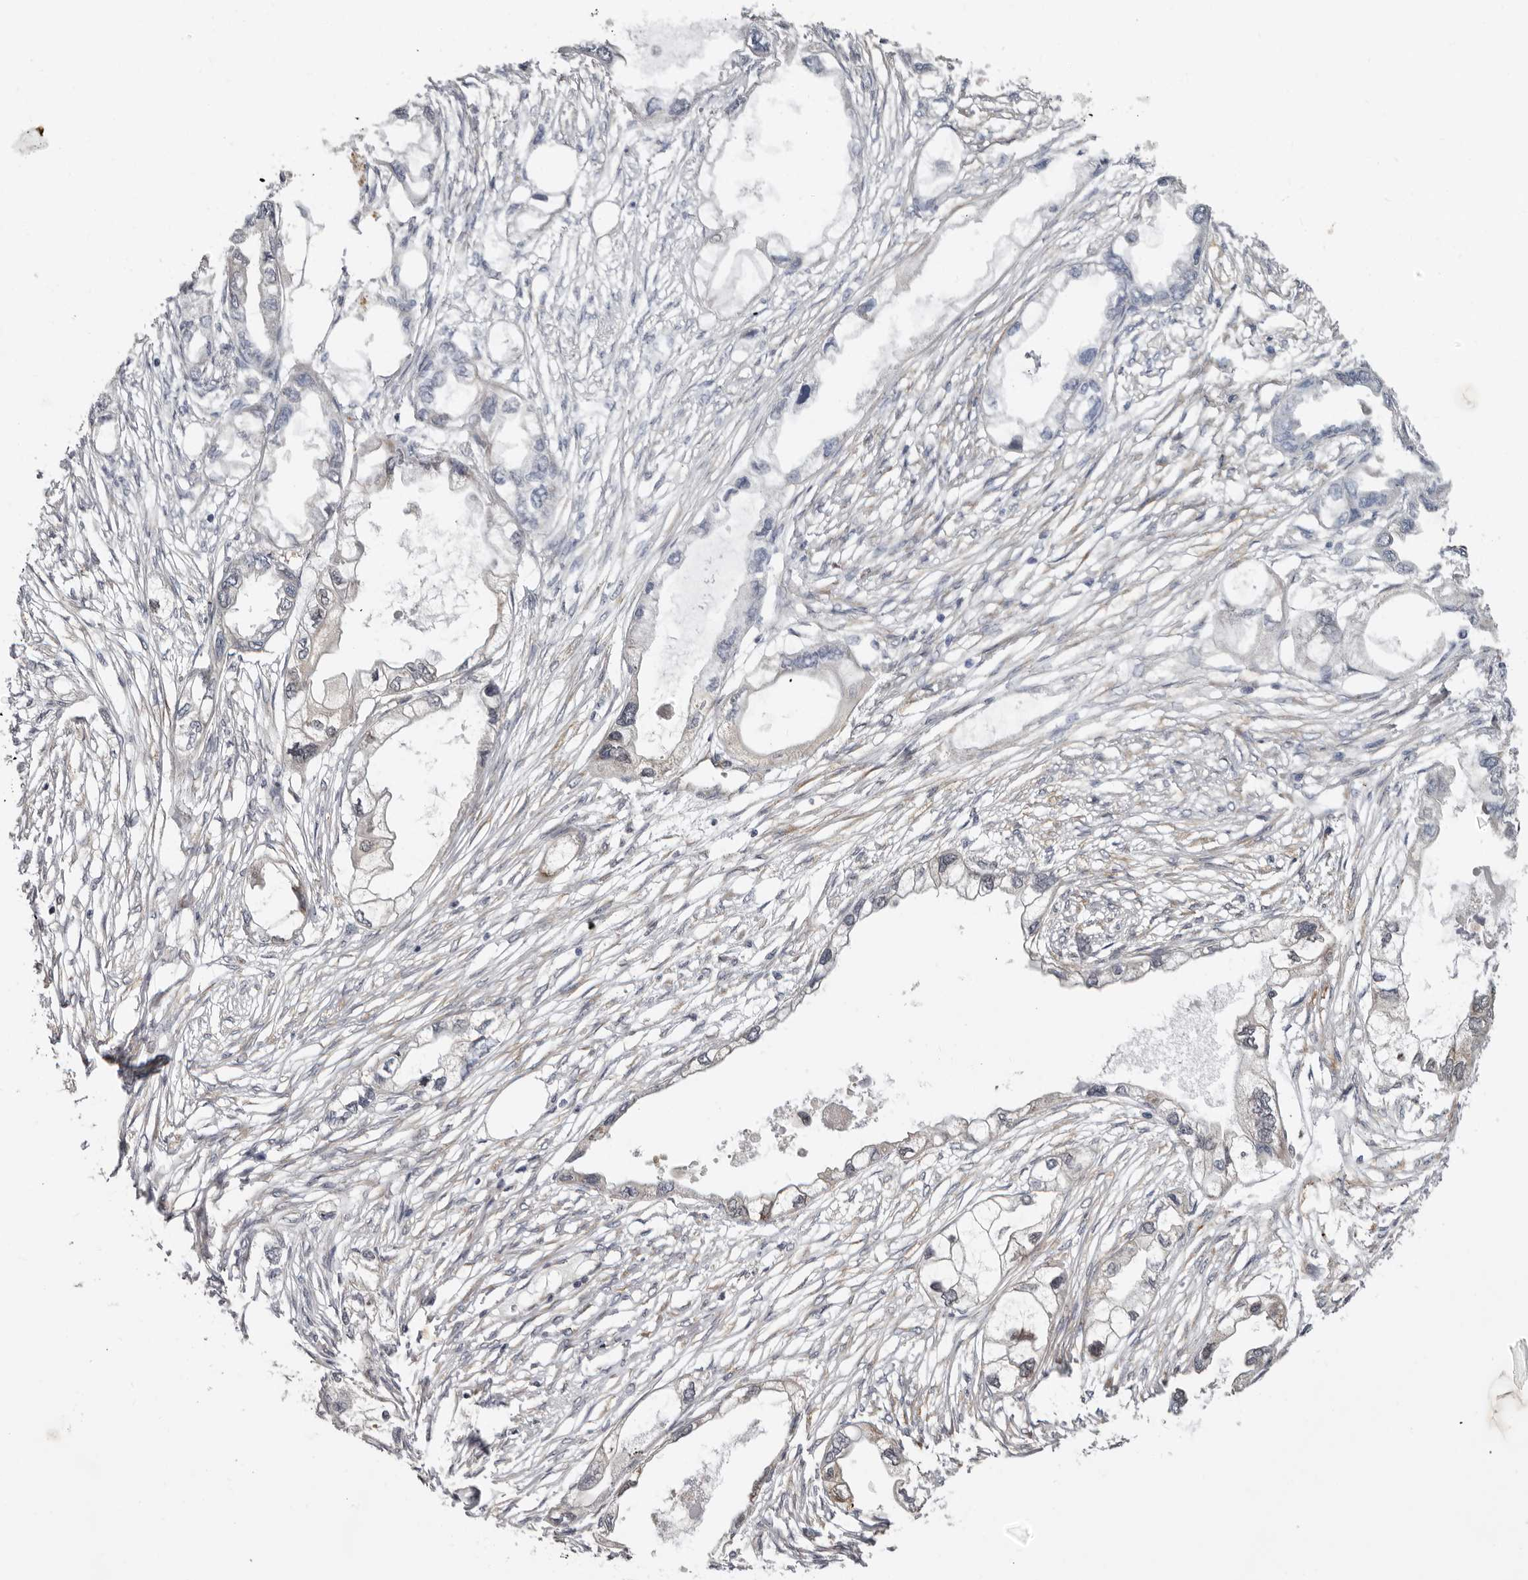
{"staining": {"intensity": "negative", "quantity": "none", "location": "none"}, "tissue": "endometrial cancer", "cell_type": "Tumor cells", "image_type": "cancer", "snomed": [{"axis": "morphology", "description": "Adenocarcinoma, NOS"}, {"axis": "morphology", "description": "Adenocarcinoma, metastatic, NOS"}, {"axis": "topography", "description": "Adipose tissue"}, {"axis": "topography", "description": "Endometrium"}], "caption": "Adenocarcinoma (endometrial) stained for a protein using immunohistochemistry displays no staining tumor cells.", "gene": "SBDS", "patient": {"sex": "female", "age": 67}}